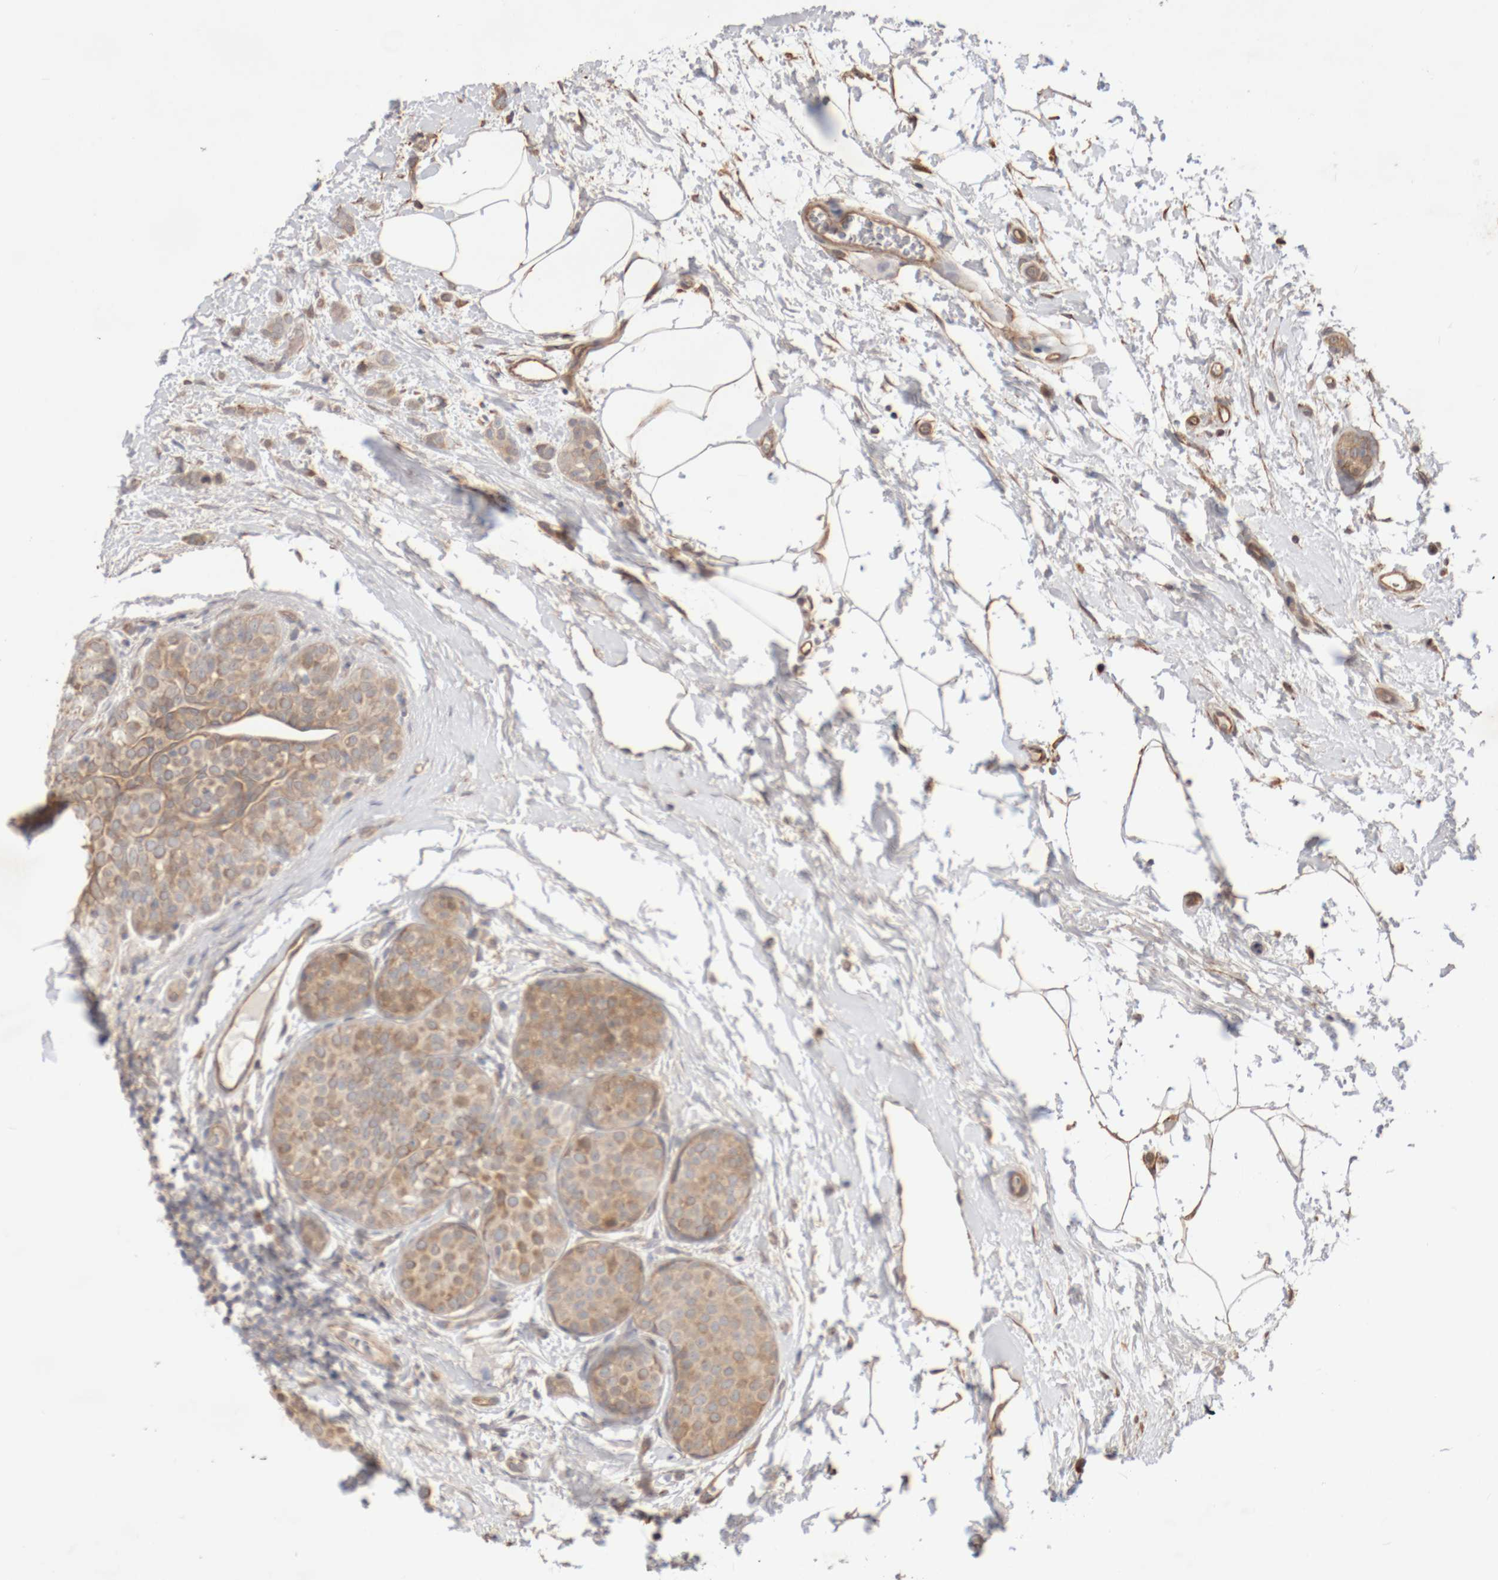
{"staining": {"intensity": "moderate", "quantity": ">75%", "location": "cytoplasmic/membranous"}, "tissue": "breast cancer", "cell_type": "Tumor cells", "image_type": "cancer", "snomed": [{"axis": "morphology", "description": "Lobular carcinoma, in situ"}, {"axis": "morphology", "description": "Lobular carcinoma"}, {"axis": "topography", "description": "Breast"}], "caption": "The histopathology image shows staining of breast cancer (lobular carcinoma in situ), revealing moderate cytoplasmic/membranous protein staining (brown color) within tumor cells.", "gene": "DPH7", "patient": {"sex": "female", "age": 41}}